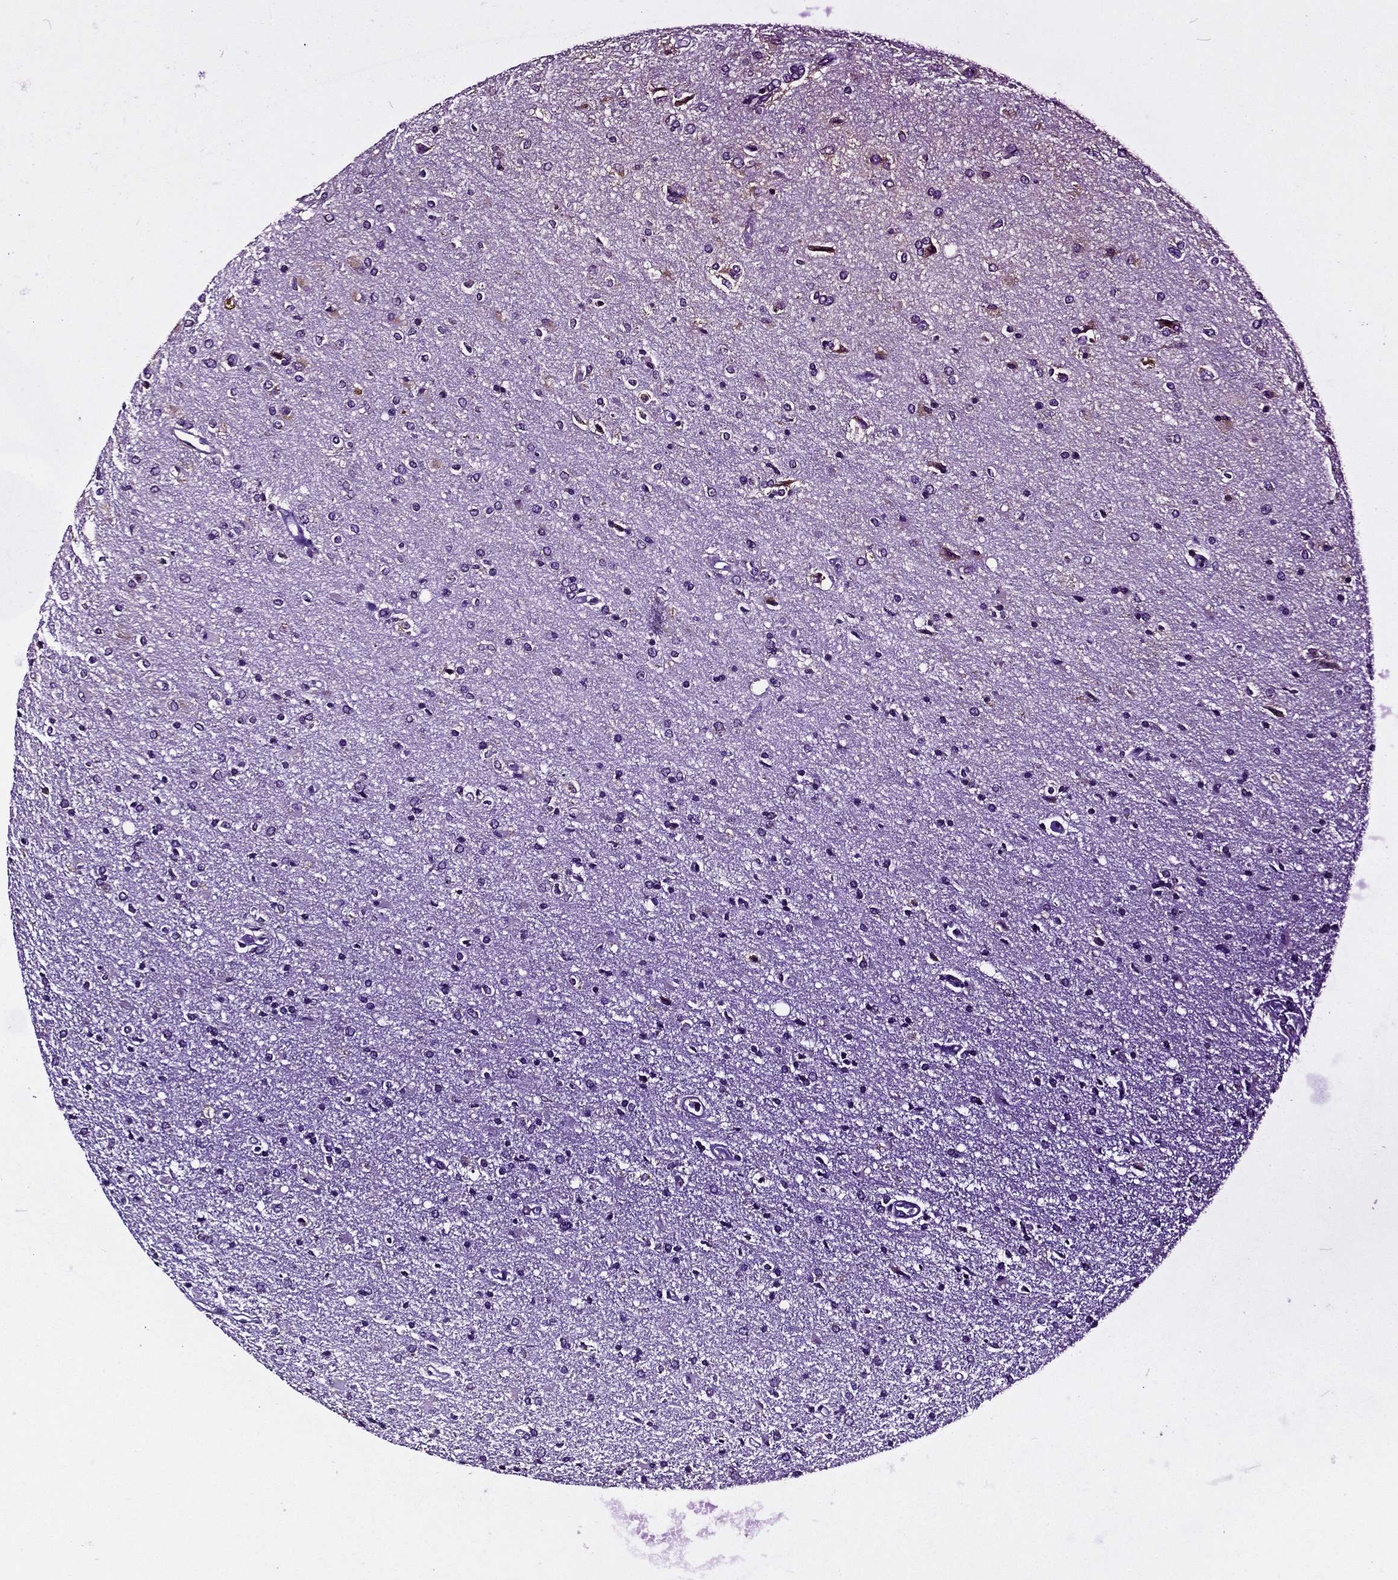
{"staining": {"intensity": "negative", "quantity": "none", "location": "none"}, "tissue": "glioma", "cell_type": "Tumor cells", "image_type": "cancer", "snomed": [{"axis": "morphology", "description": "Glioma, malignant, High grade"}, {"axis": "topography", "description": "Cerebral cortex"}], "caption": "A micrograph of glioma stained for a protein exhibits no brown staining in tumor cells.", "gene": "TICAM1", "patient": {"sex": "male", "age": 70}}